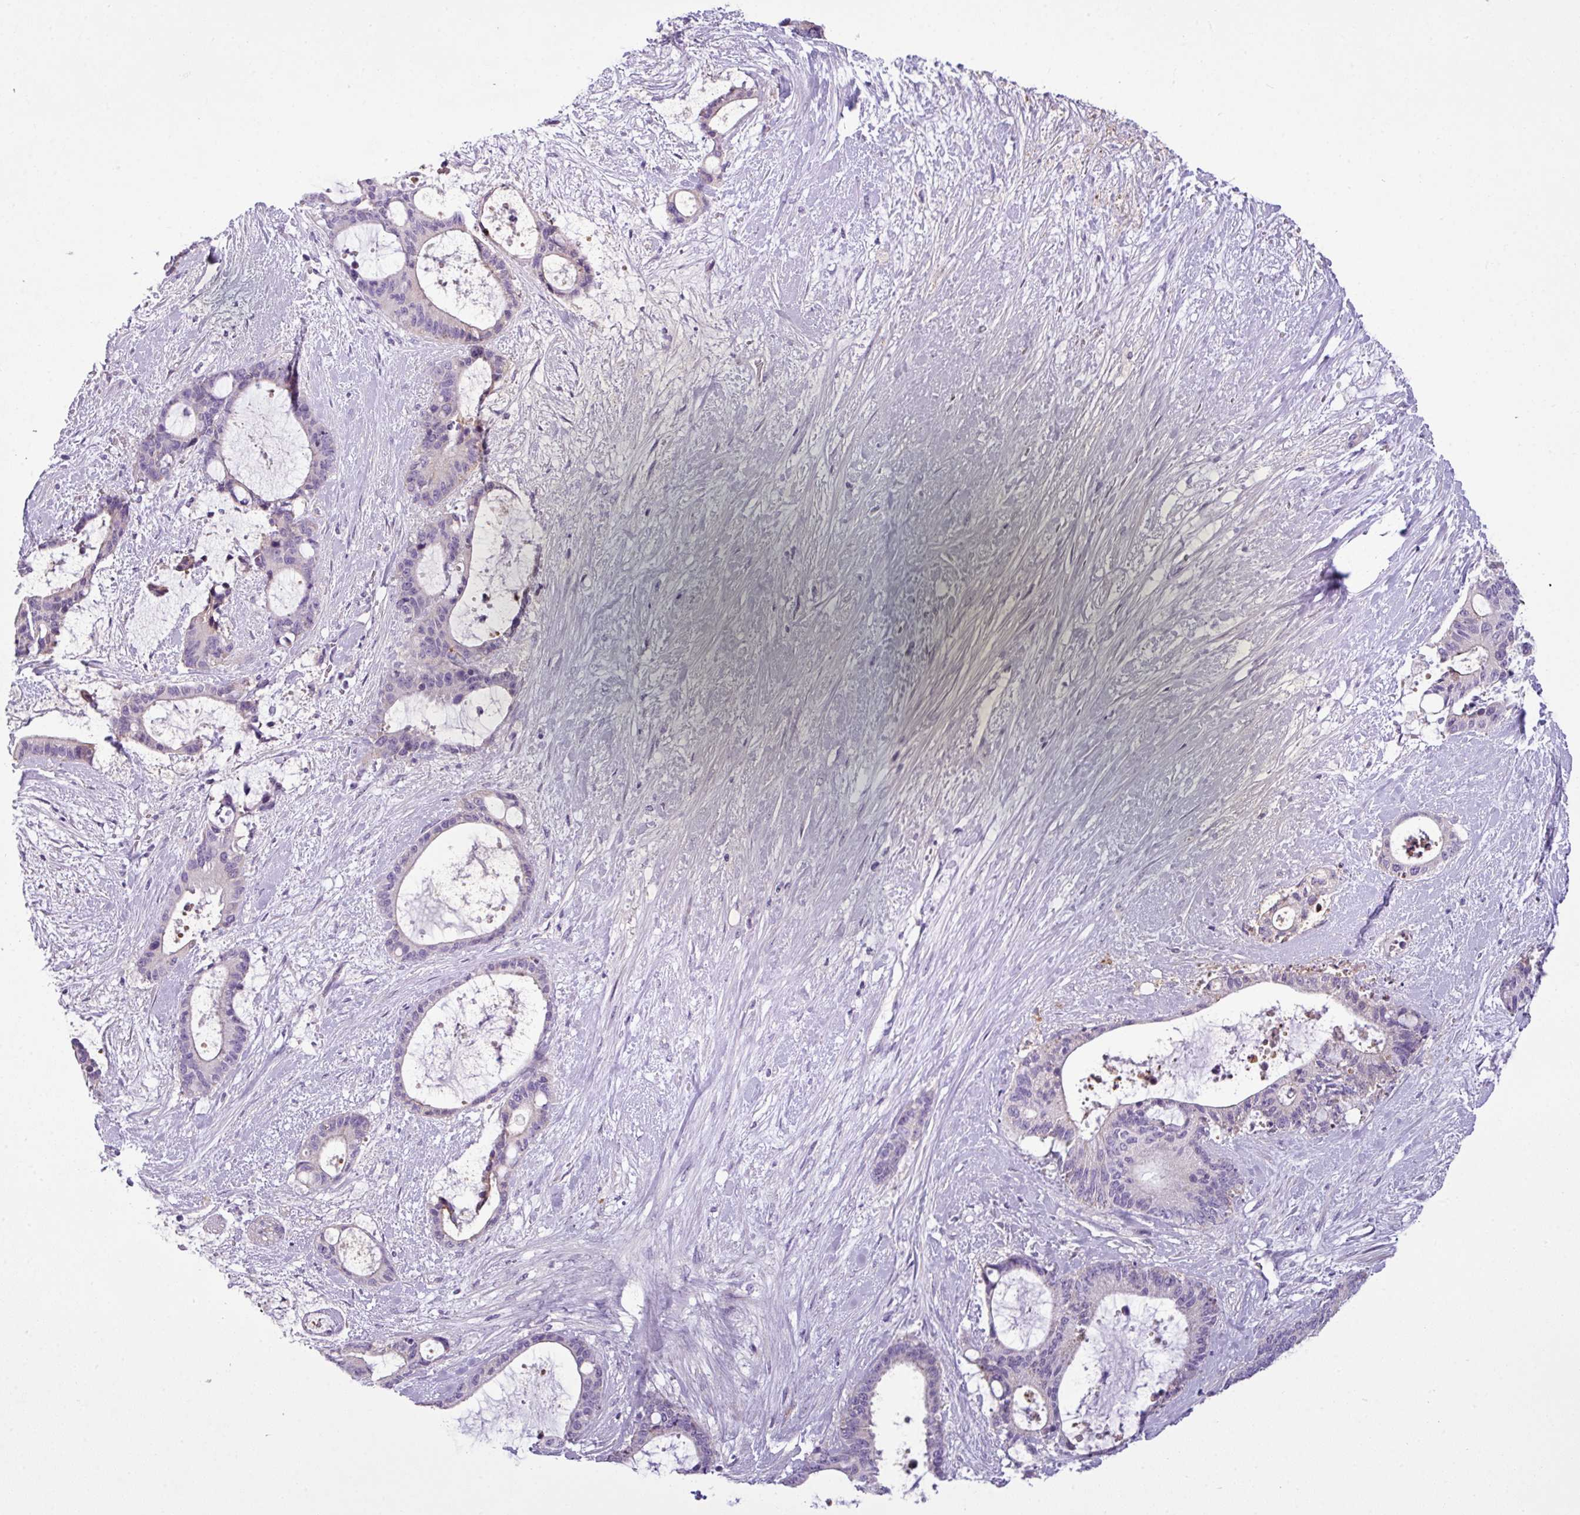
{"staining": {"intensity": "negative", "quantity": "none", "location": "none"}, "tissue": "liver cancer", "cell_type": "Tumor cells", "image_type": "cancer", "snomed": [{"axis": "morphology", "description": "Normal tissue, NOS"}, {"axis": "morphology", "description": "Cholangiocarcinoma"}, {"axis": "topography", "description": "Liver"}, {"axis": "topography", "description": "Peripheral nerve tissue"}], "caption": "DAB immunohistochemical staining of human liver cancer (cholangiocarcinoma) reveals no significant expression in tumor cells.", "gene": "TMEM178B", "patient": {"sex": "female", "age": 73}}